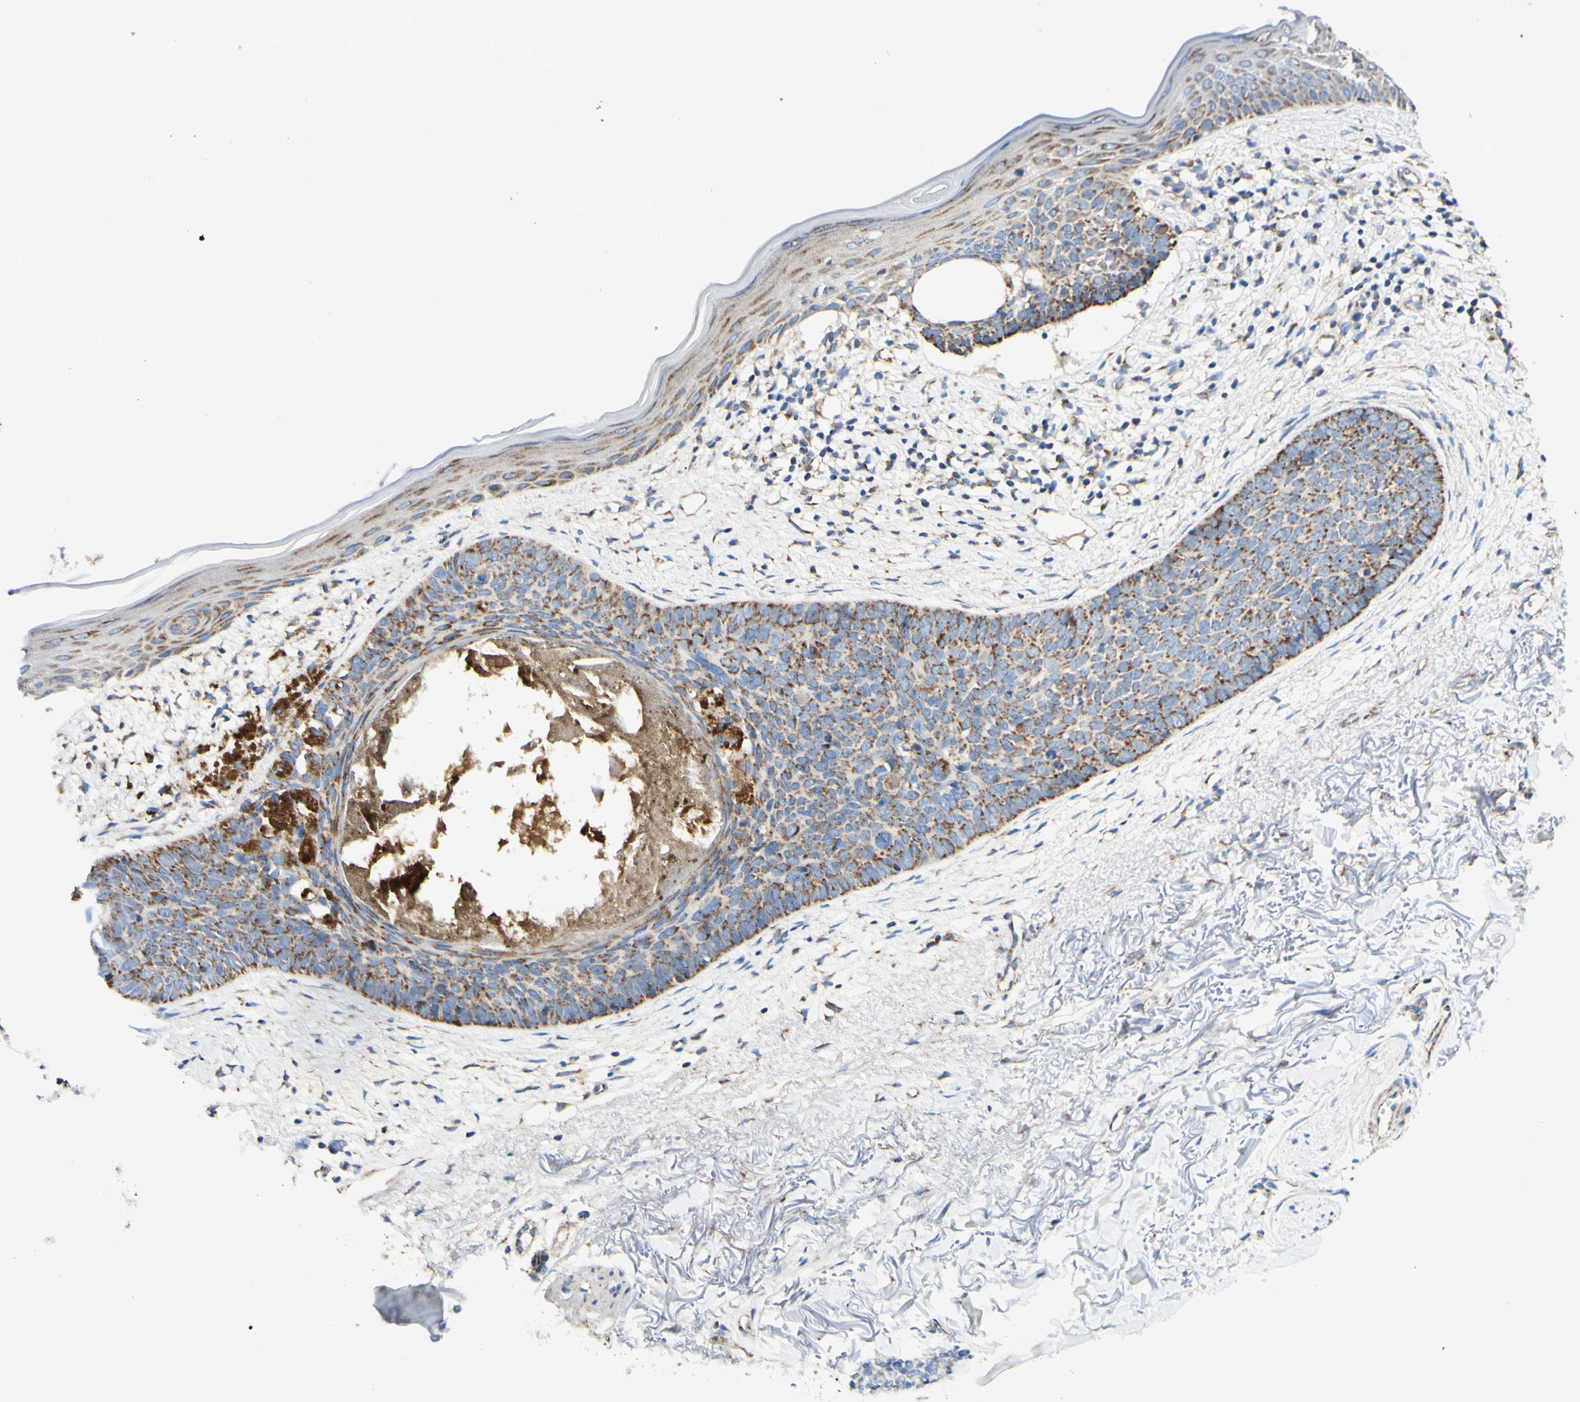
{"staining": {"intensity": "moderate", "quantity": ">75%", "location": "cytoplasmic/membranous"}, "tissue": "skin cancer", "cell_type": "Tumor cells", "image_type": "cancer", "snomed": [{"axis": "morphology", "description": "Basal cell carcinoma"}, {"axis": "topography", "description": "Skin"}], "caption": "An IHC image of neoplastic tissue is shown. Protein staining in brown shows moderate cytoplasmic/membranous positivity in skin basal cell carcinoma within tumor cells. The staining was performed using DAB to visualize the protein expression in brown, while the nuclei were stained in blue with hematoxylin (Magnification: 20x).", "gene": "ARMC10", "patient": {"sex": "female", "age": 70}}